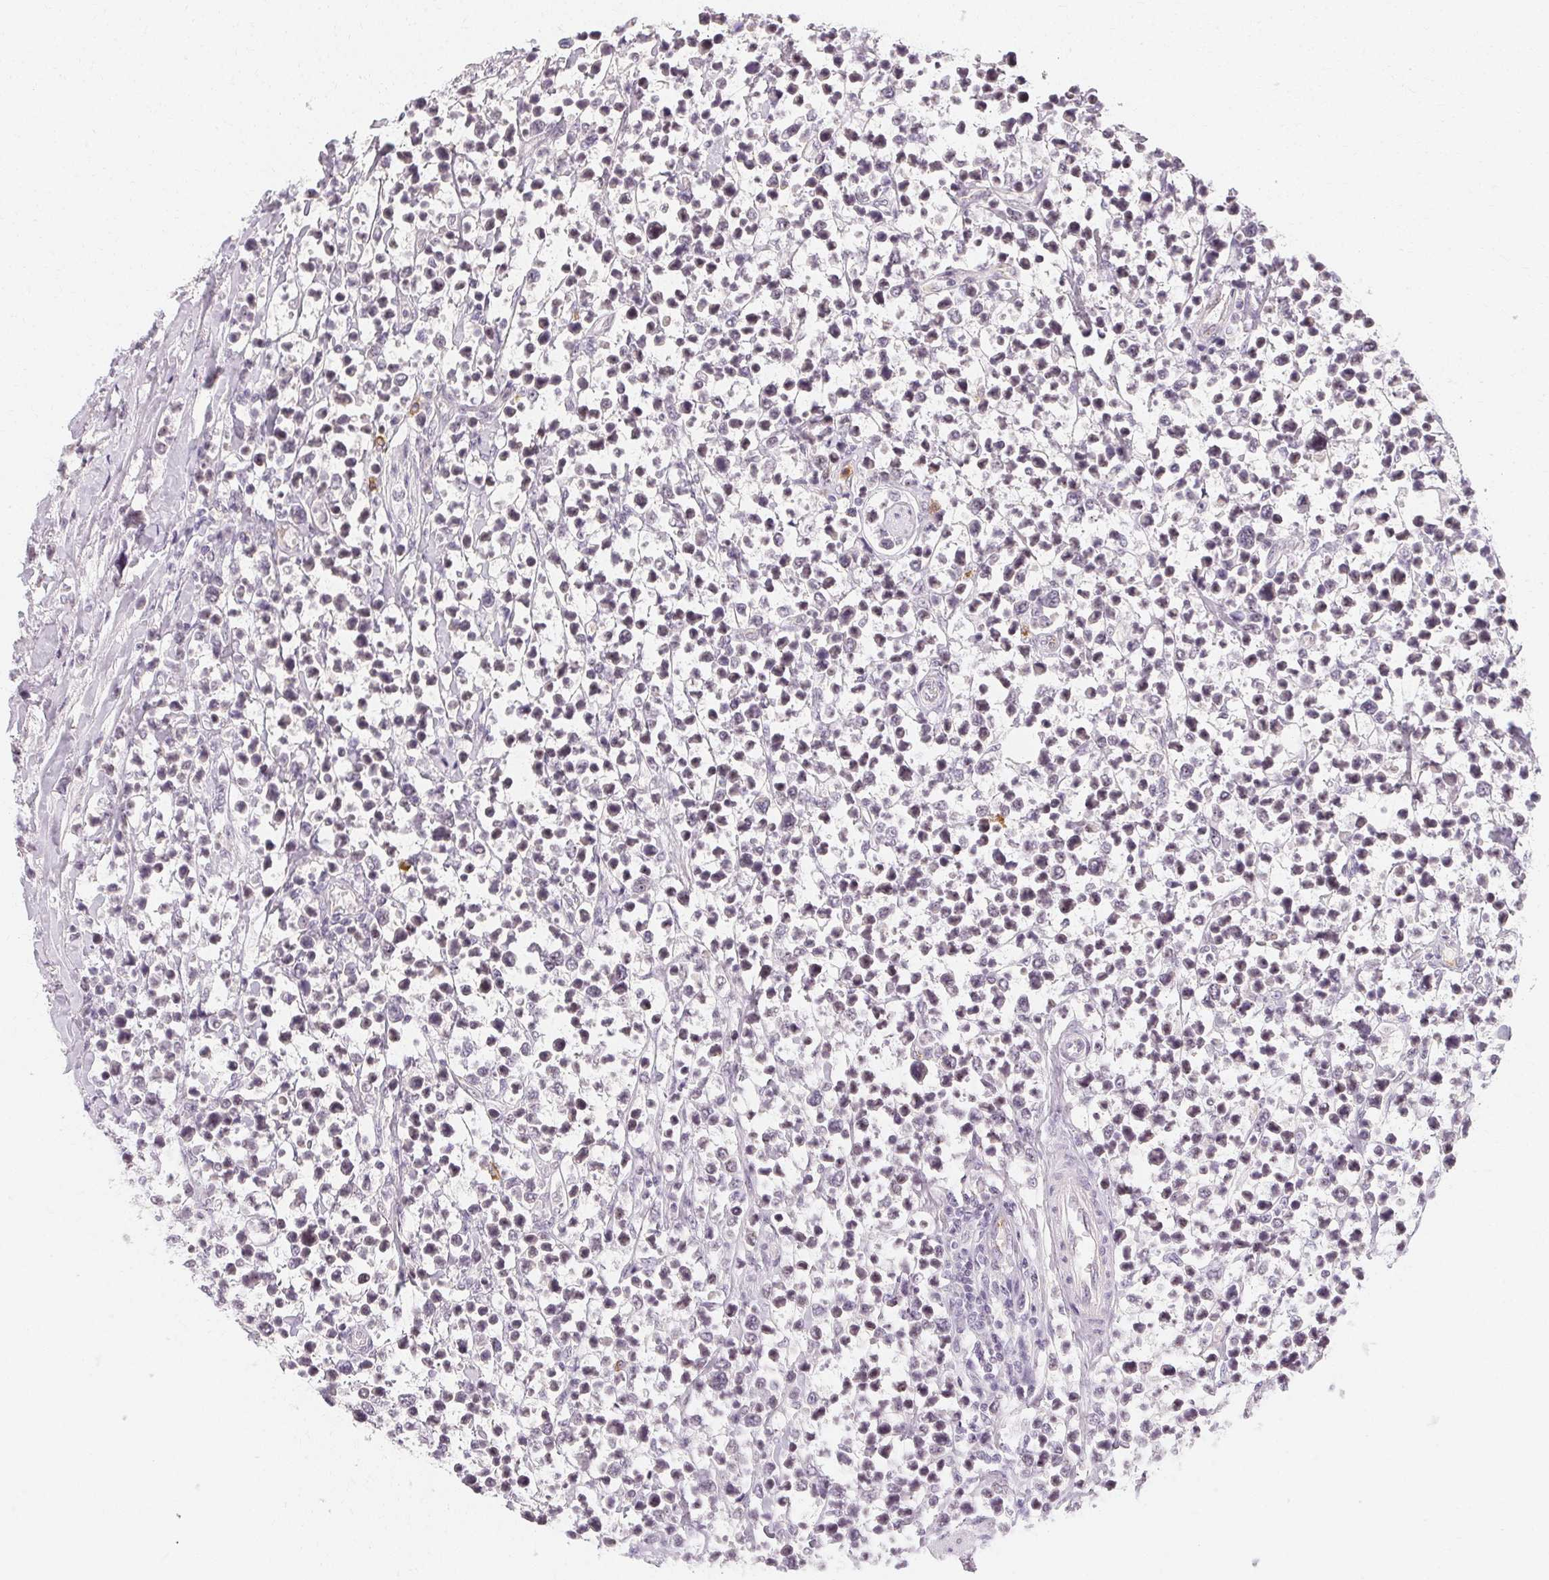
{"staining": {"intensity": "negative", "quantity": "none", "location": "none"}, "tissue": "lymphoma", "cell_type": "Tumor cells", "image_type": "cancer", "snomed": [{"axis": "morphology", "description": "Malignant lymphoma, non-Hodgkin's type, High grade"}, {"axis": "topography", "description": "Soft tissue"}], "caption": "Protein analysis of malignant lymphoma, non-Hodgkin's type (high-grade) demonstrates no significant staining in tumor cells.", "gene": "CLCNKB", "patient": {"sex": "female", "age": 56}}